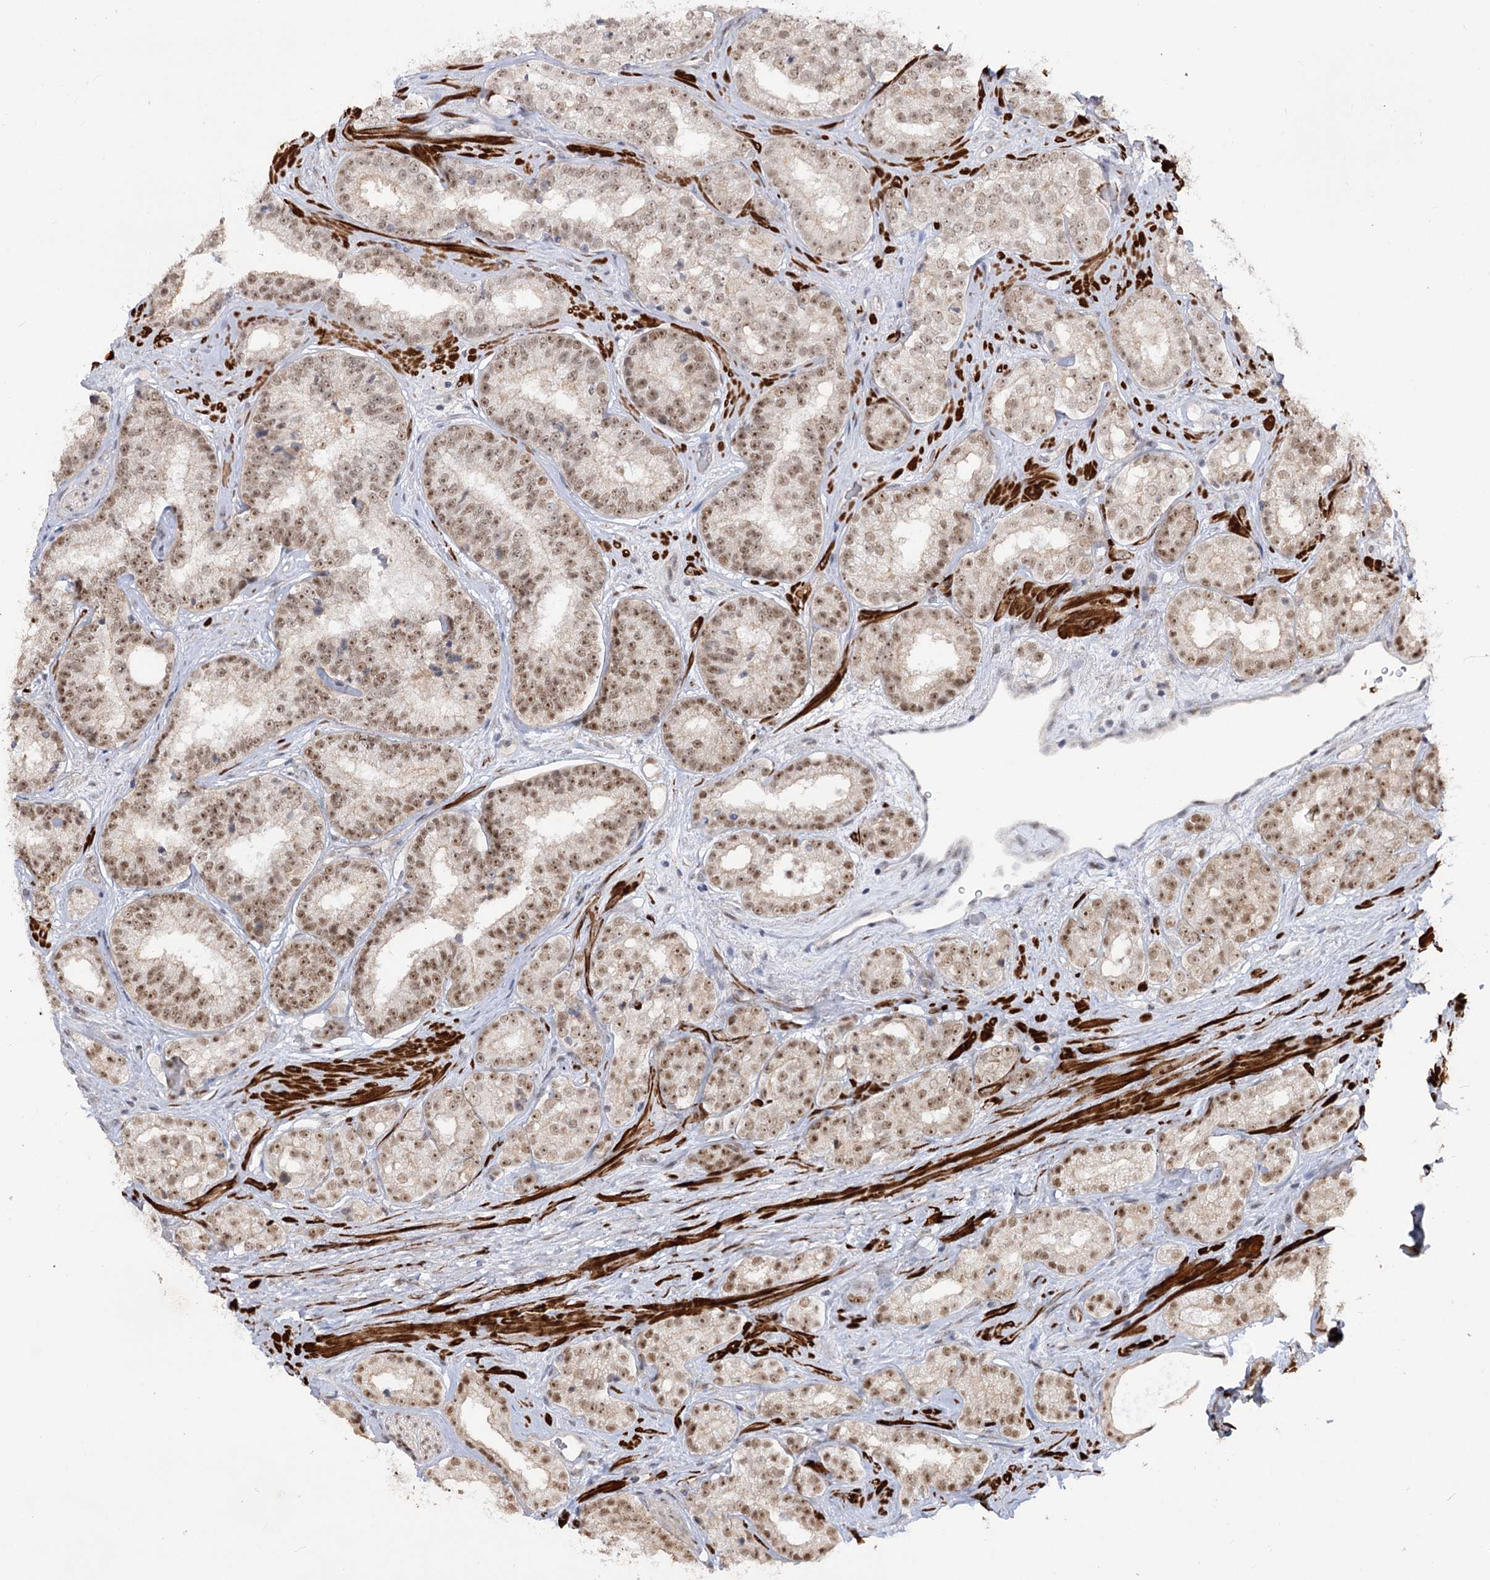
{"staining": {"intensity": "moderate", "quantity": ">75%", "location": "nuclear"}, "tissue": "prostate cancer", "cell_type": "Tumor cells", "image_type": "cancer", "snomed": [{"axis": "morphology", "description": "Normal tissue, NOS"}, {"axis": "morphology", "description": "Adenocarcinoma, High grade"}, {"axis": "topography", "description": "Prostate"}], "caption": "DAB immunohistochemical staining of high-grade adenocarcinoma (prostate) exhibits moderate nuclear protein staining in approximately >75% of tumor cells.", "gene": "ZSCAN23", "patient": {"sex": "male", "age": 83}}